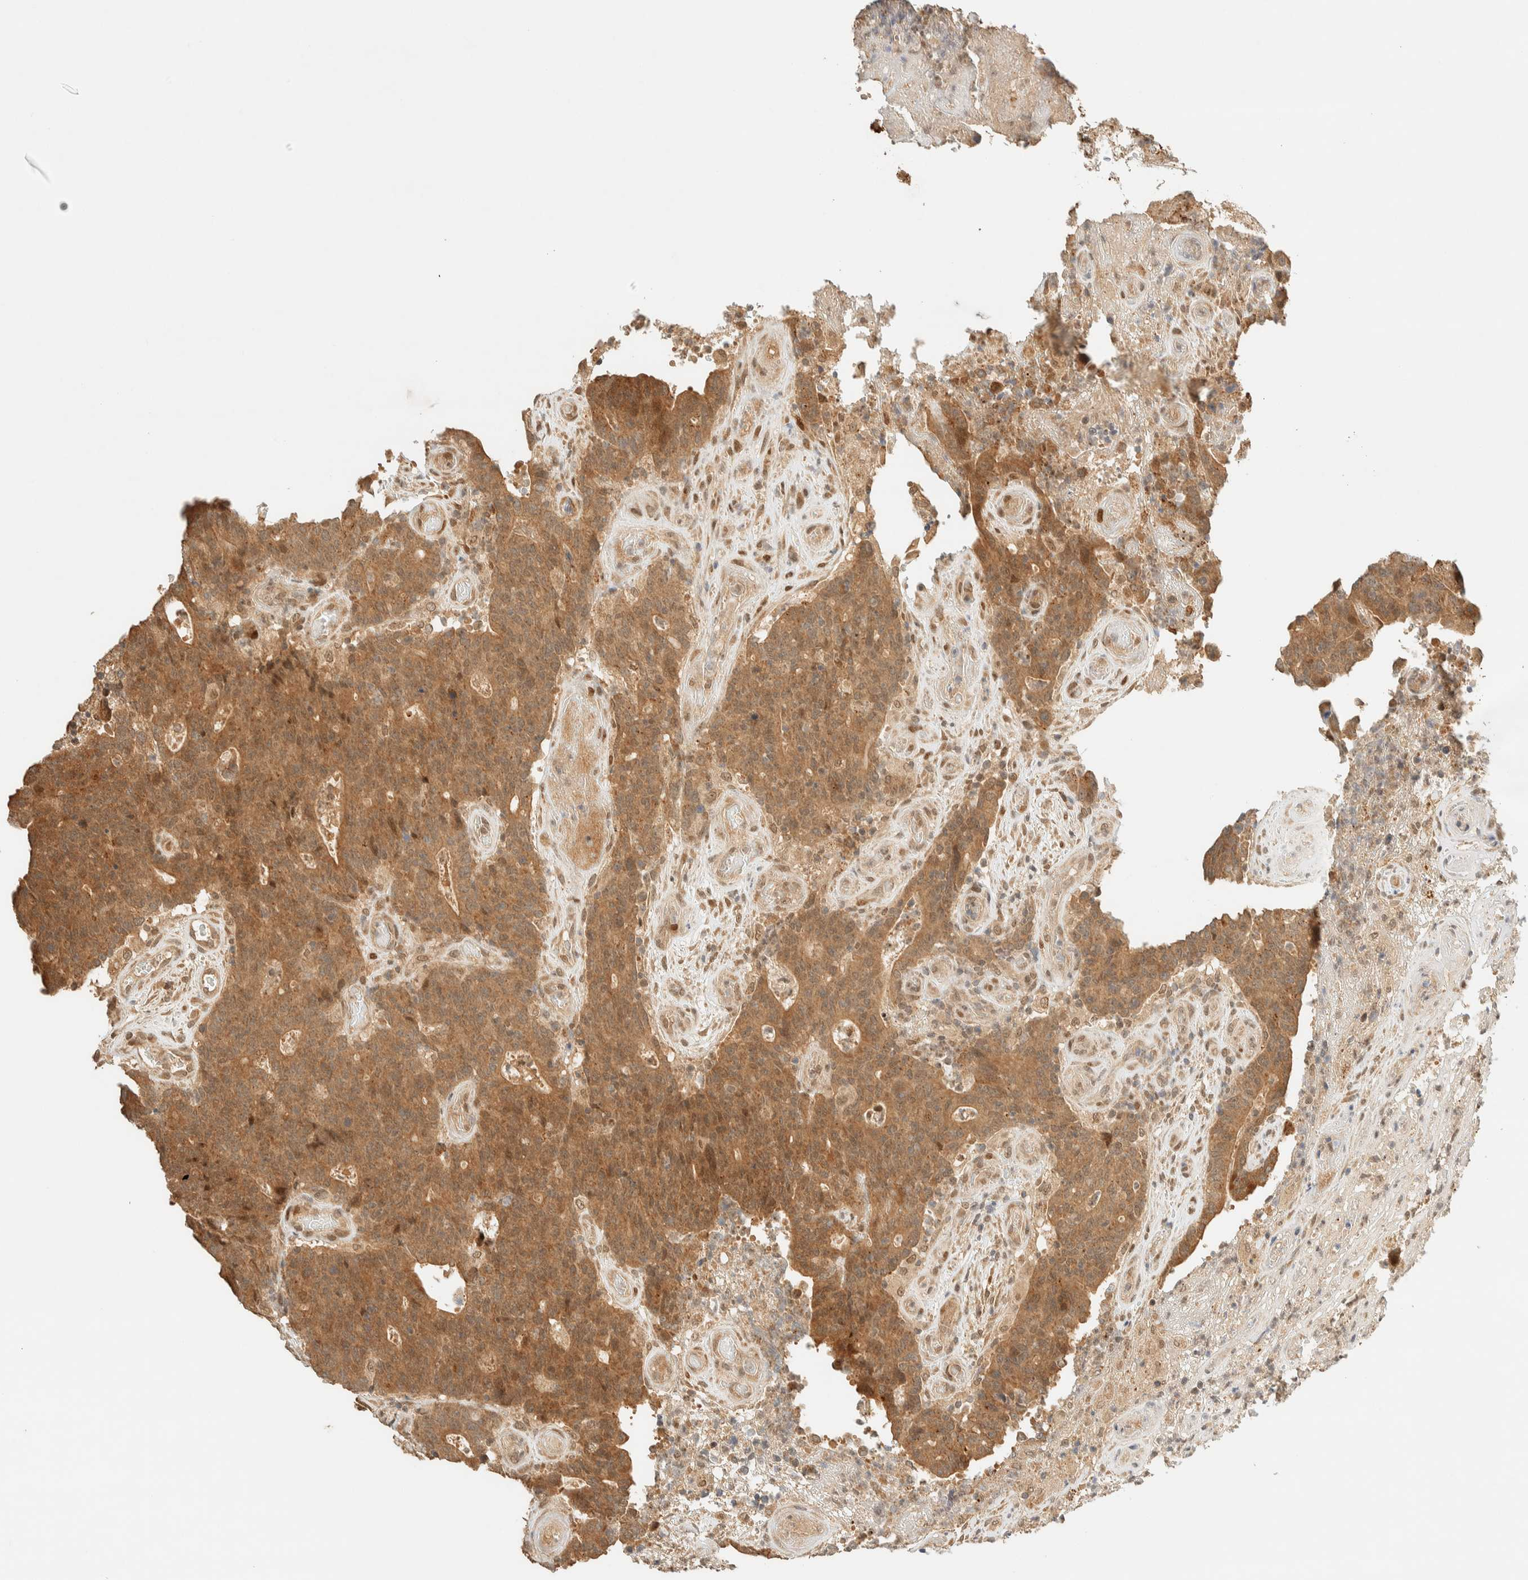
{"staining": {"intensity": "moderate", "quantity": ">75%", "location": "cytoplasmic/membranous"}, "tissue": "colorectal cancer", "cell_type": "Tumor cells", "image_type": "cancer", "snomed": [{"axis": "morphology", "description": "Normal tissue, NOS"}, {"axis": "morphology", "description": "Adenocarcinoma, NOS"}, {"axis": "topography", "description": "Colon"}], "caption": "Human colorectal cancer (adenocarcinoma) stained for a protein (brown) displays moderate cytoplasmic/membranous positive staining in approximately >75% of tumor cells.", "gene": "ZBTB34", "patient": {"sex": "female", "age": 75}}